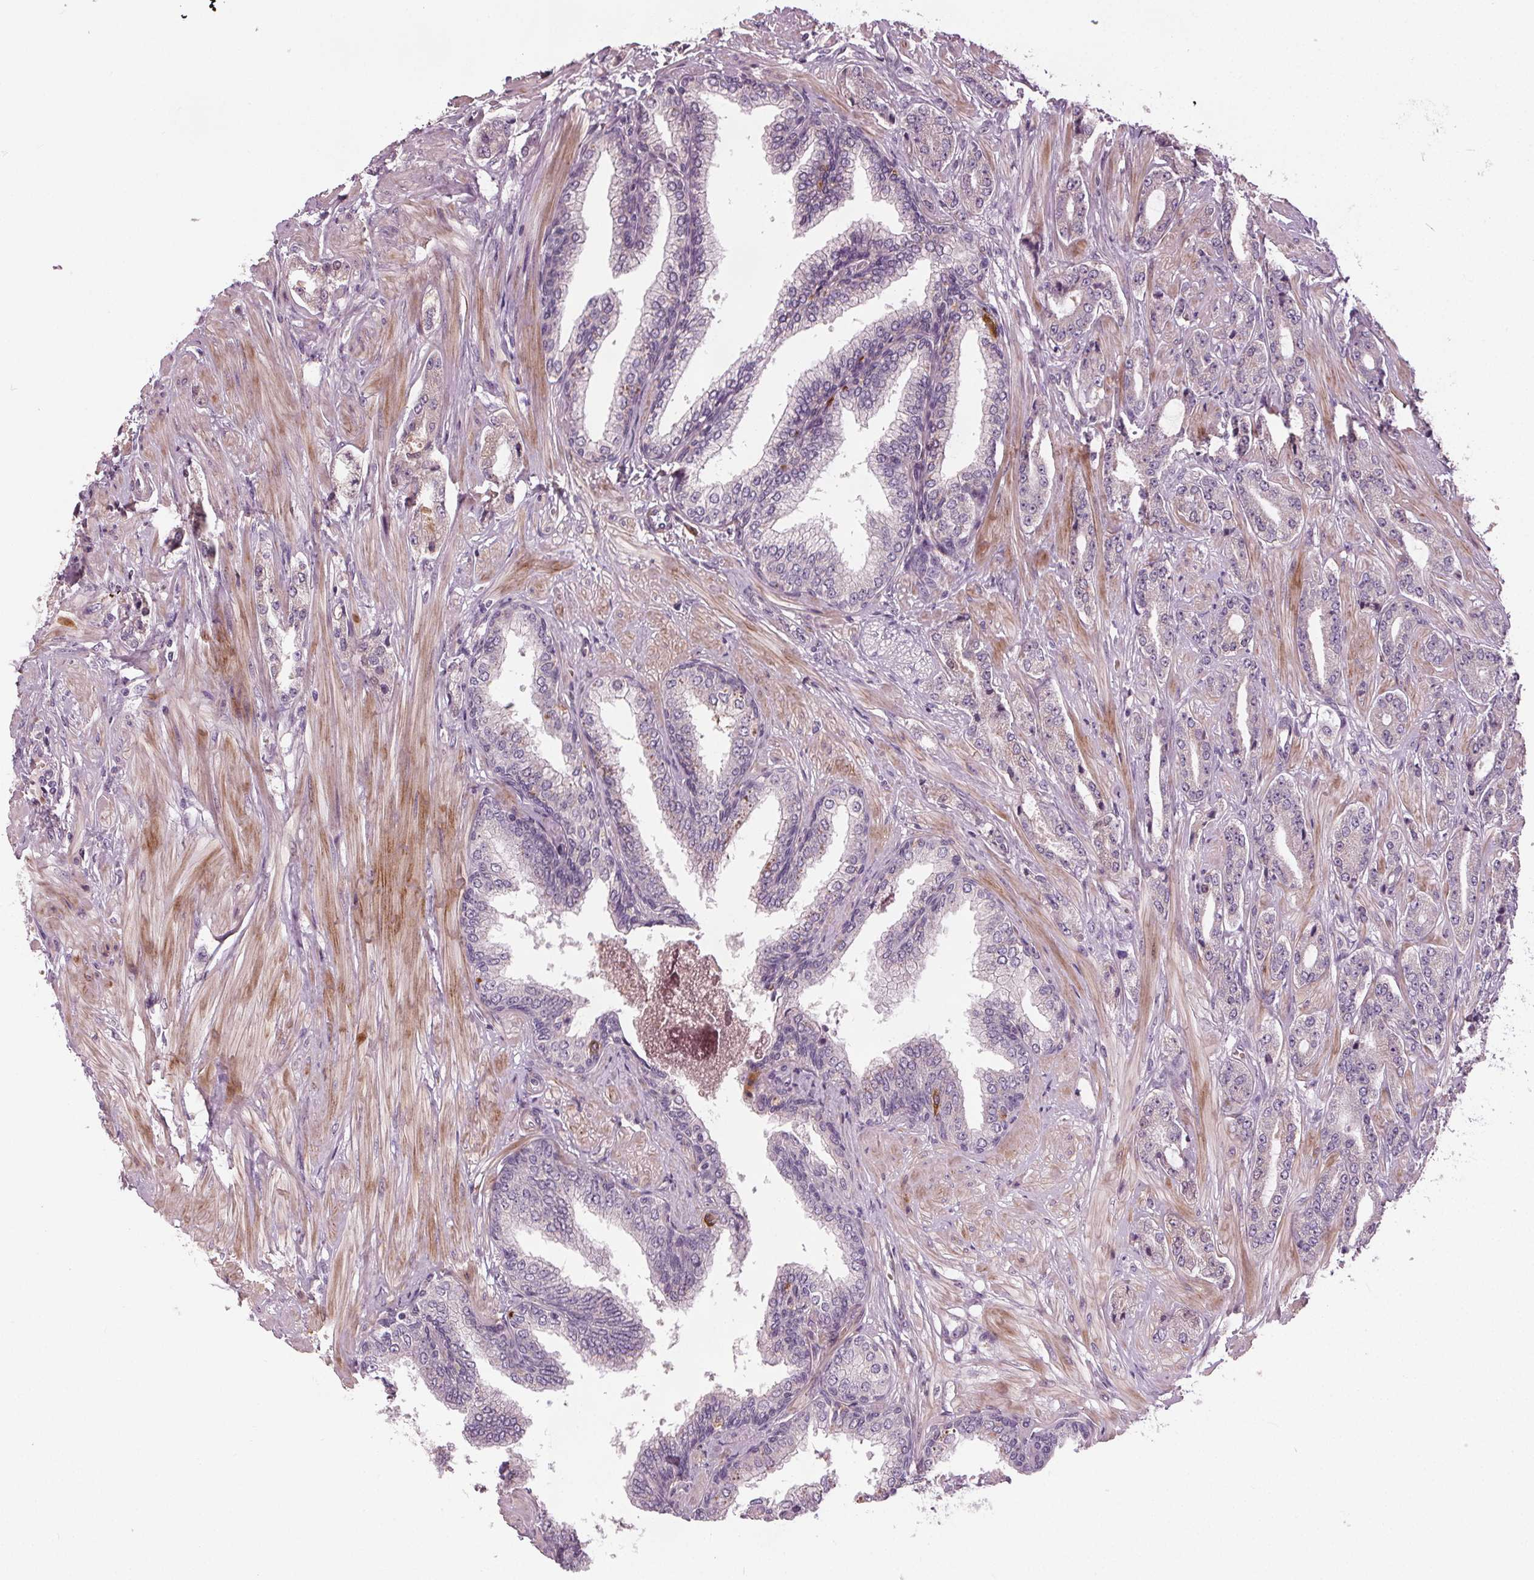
{"staining": {"intensity": "negative", "quantity": "none", "location": "none"}, "tissue": "prostate cancer", "cell_type": "Tumor cells", "image_type": "cancer", "snomed": [{"axis": "morphology", "description": "Adenocarcinoma, Low grade"}, {"axis": "topography", "description": "Prostate"}], "caption": "This is a micrograph of immunohistochemistry staining of prostate low-grade adenocarcinoma, which shows no expression in tumor cells.", "gene": "PDGFD", "patient": {"sex": "male", "age": 55}}